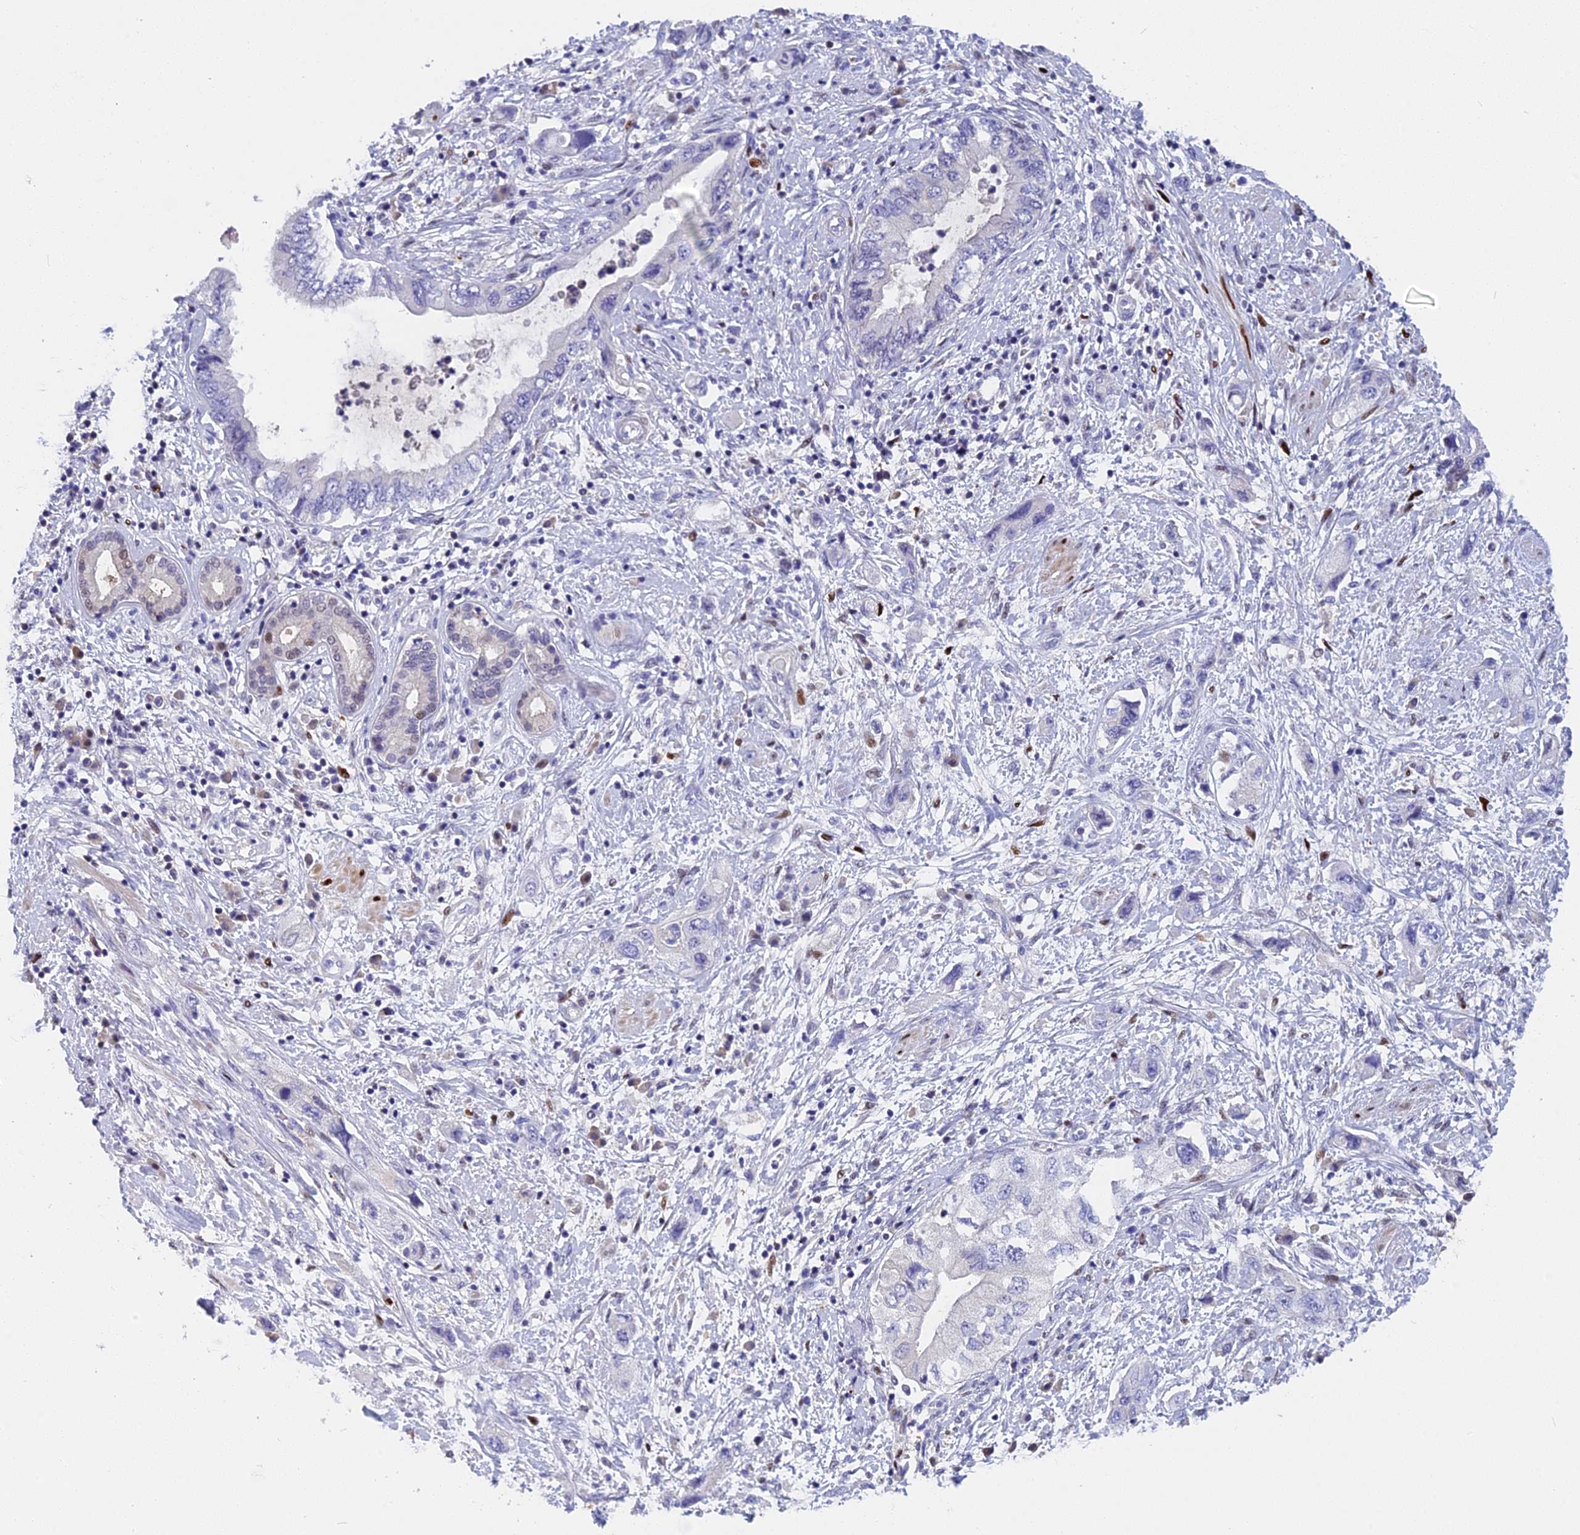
{"staining": {"intensity": "weak", "quantity": "<25%", "location": "nuclear"}, "tissue": "pancreatic cancer", "cell_type": "Tumor cells", "image_type": "cancer", "snomed": [{"axis": "morphology", "description": "Adenocarcinoma, NOS"}, {"axis": "topography", "description": "Pancreas"}], "caption": "Immunohistochemical staining of human pancreatic cancer (adenocarcinoma) shows no significant expression in tumor cells.", "gene": "NKPD1", "patient": {"sex": "female", "age": 73}}